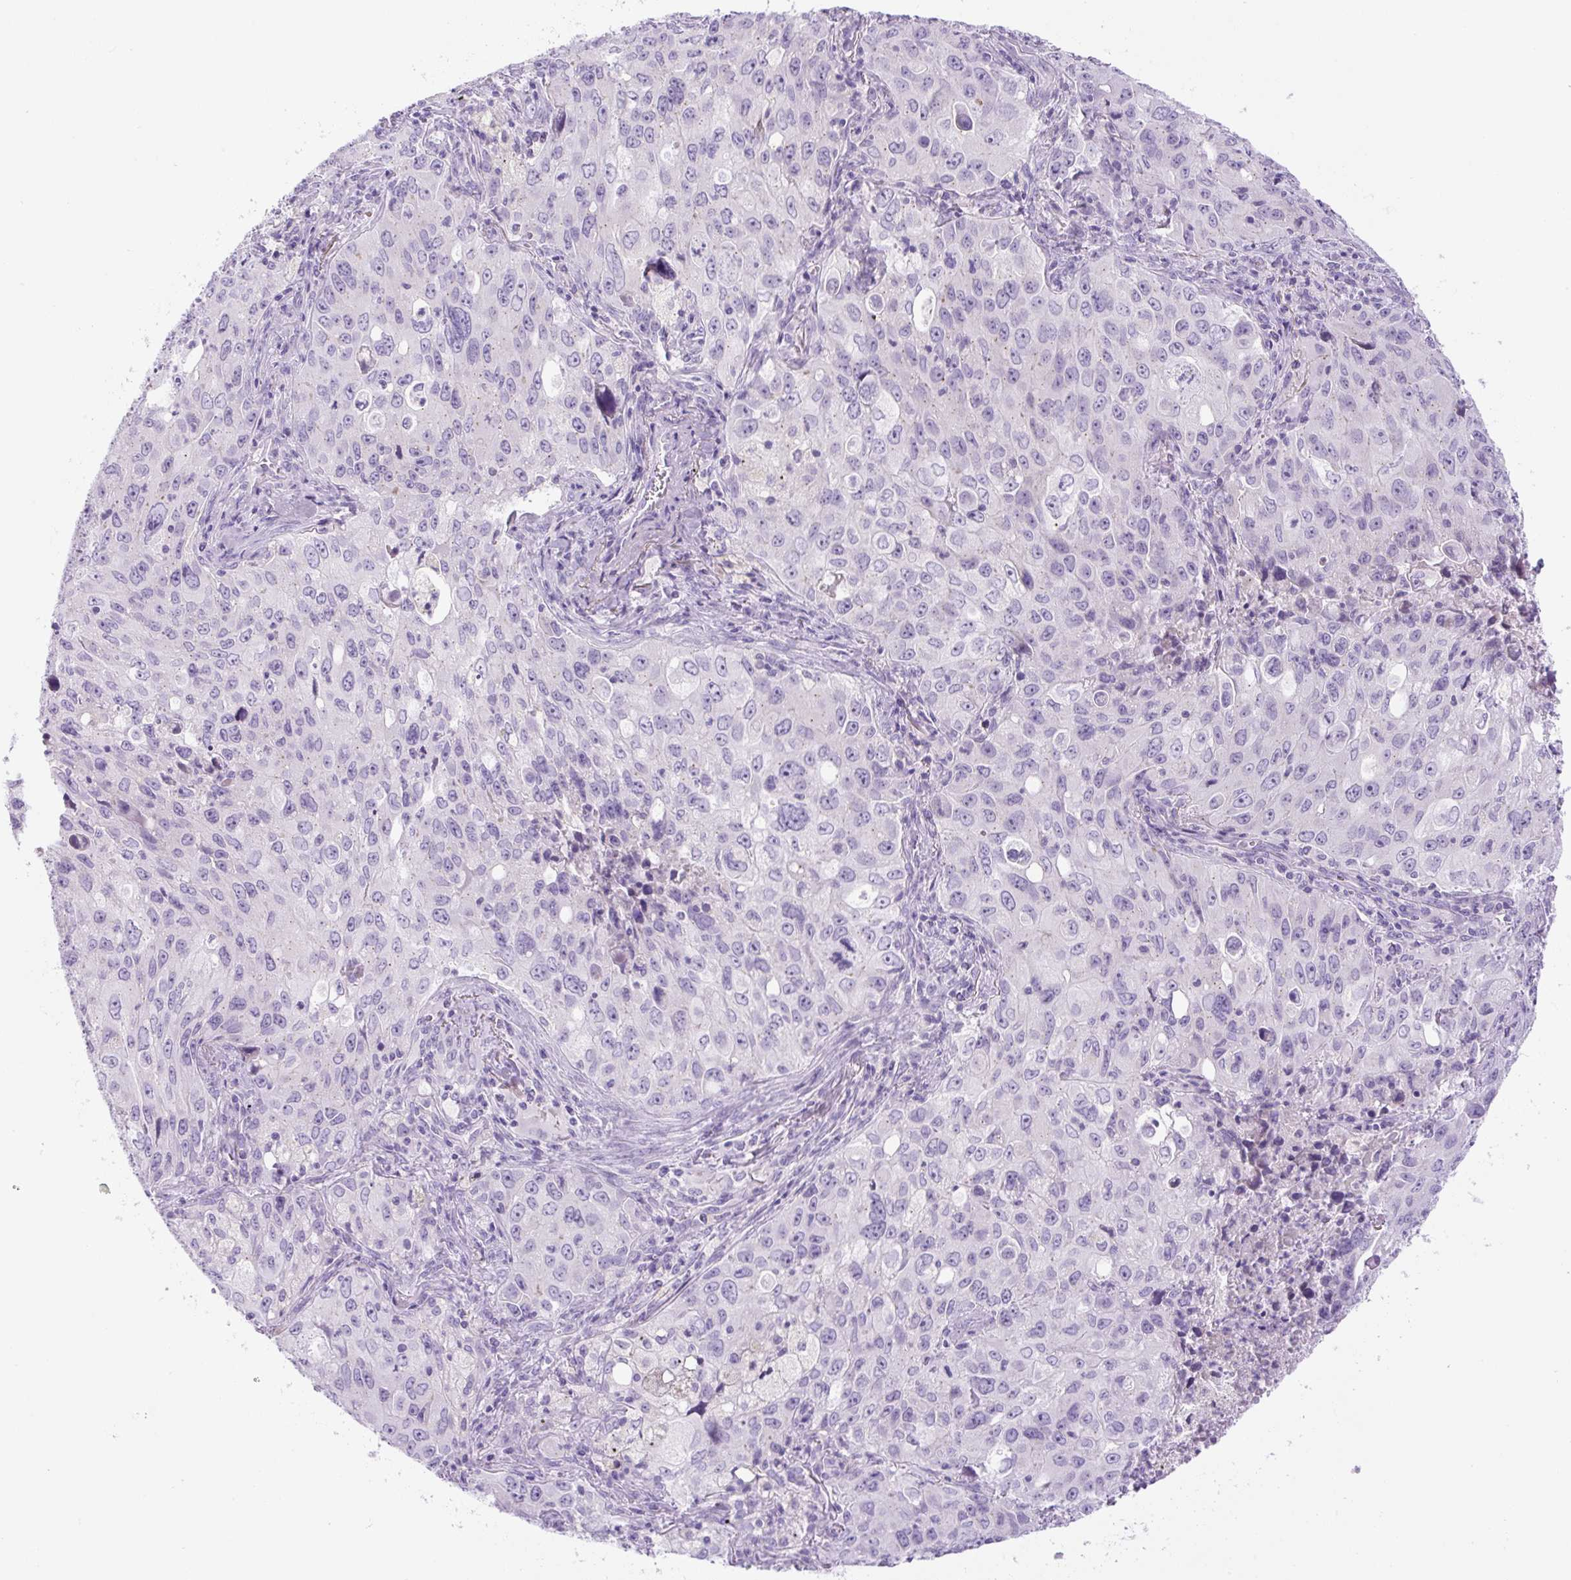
{"staining": {"intensity": "negative", "quantity": "none", "location": "none"}, "tissue": "lung cancer", "cell_type": "Tumor cells", "image_type": "cancer", "snomed": [{"axis": "morphology", "description": "Adenocarcinoma, NOS"}, {"axis": "morphology", "description": "Adenocarcinoma, metastatic, NOS"}, {"axis": "topography", "description": "Lymph node"}, {"axis": "topography", "description": "Lung"}], "caption": "High power microscopy image of an immunohistochemistry (IHC) histopathology image of lung cancer, revealing no significant staining in tumor cells.", "gene": "RSPO4", "patient": {"sex": "female", "age": 42}}